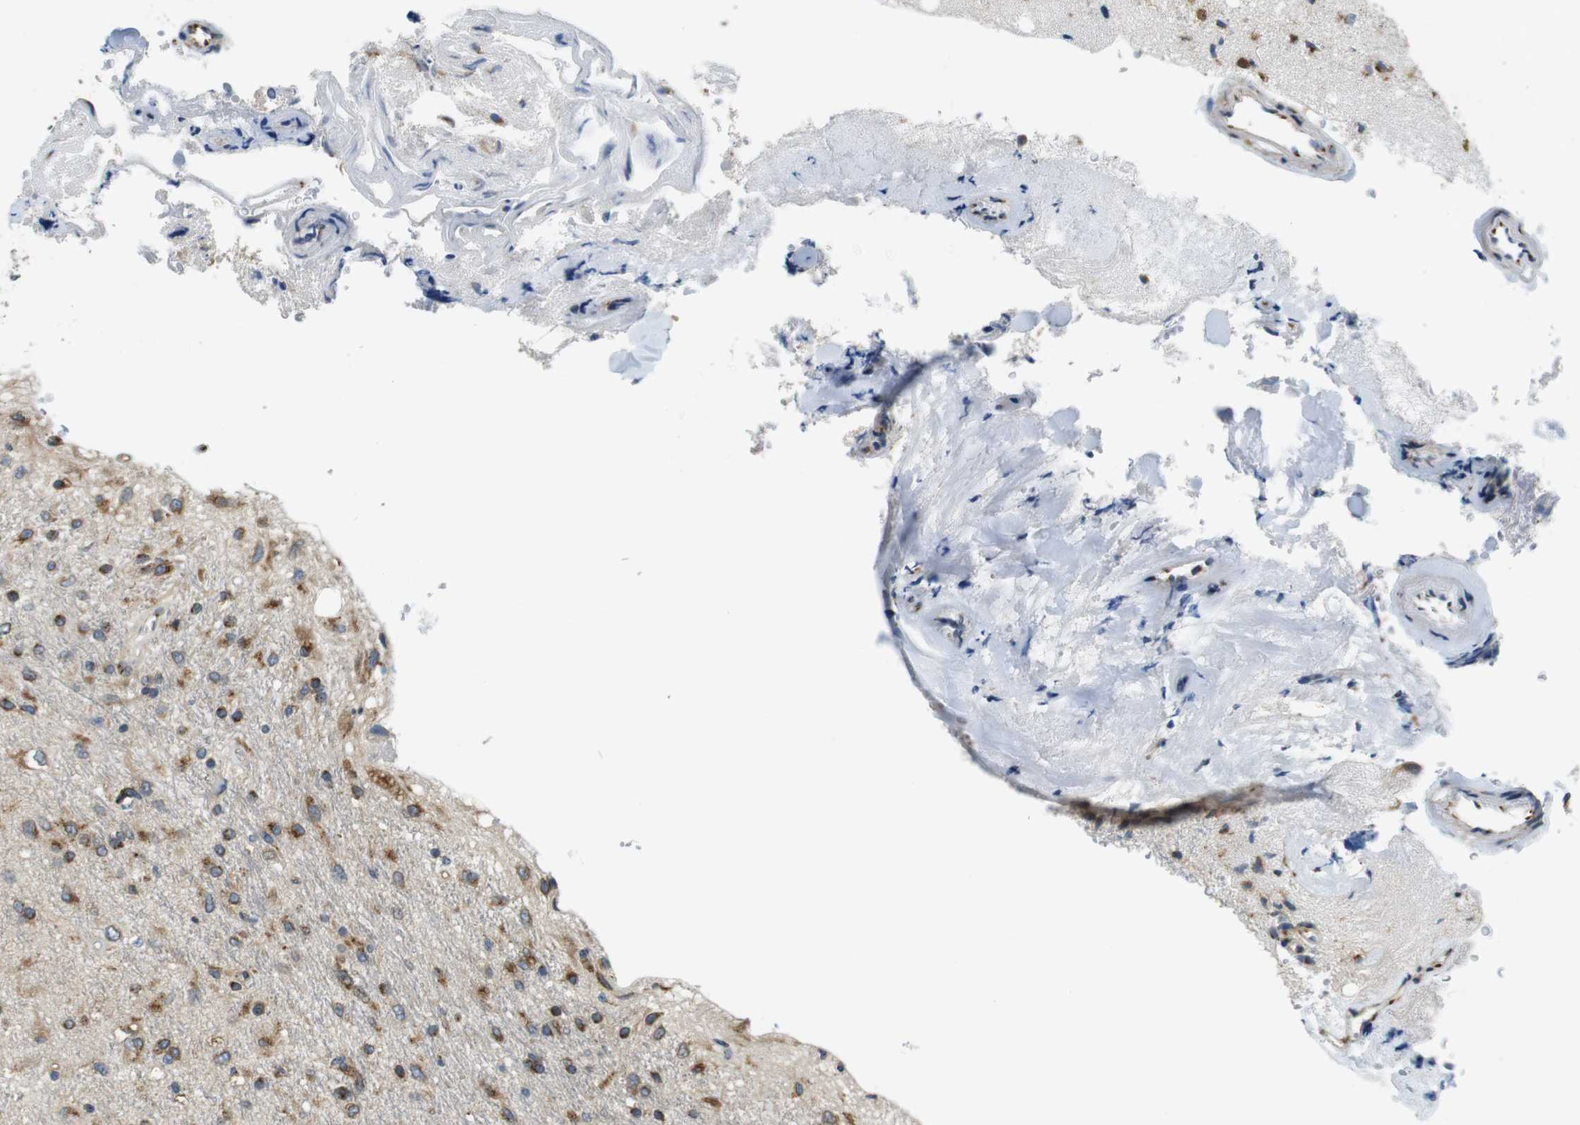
{"staining": {"intensity": "strong", "quantity": "25%-75%", "location": "cytoplasmic/membranous"}, "tissue": "glioma", "cell_type": "Tumor cells", "image_type": "cancer", "snomed": [{"axis": "morphology", "description": "Glioma, malignant, Low grade"}, {"axis": "topography", "description": "Brain"}], "caption": "Human glioma stained for a protein (brown) displays strong cytoplasmic/membranous positive positivity in approximately 25%-75% of tumor cells.", "gene": "TMEM143", "patient": {"sex": "male", "age": 77}}